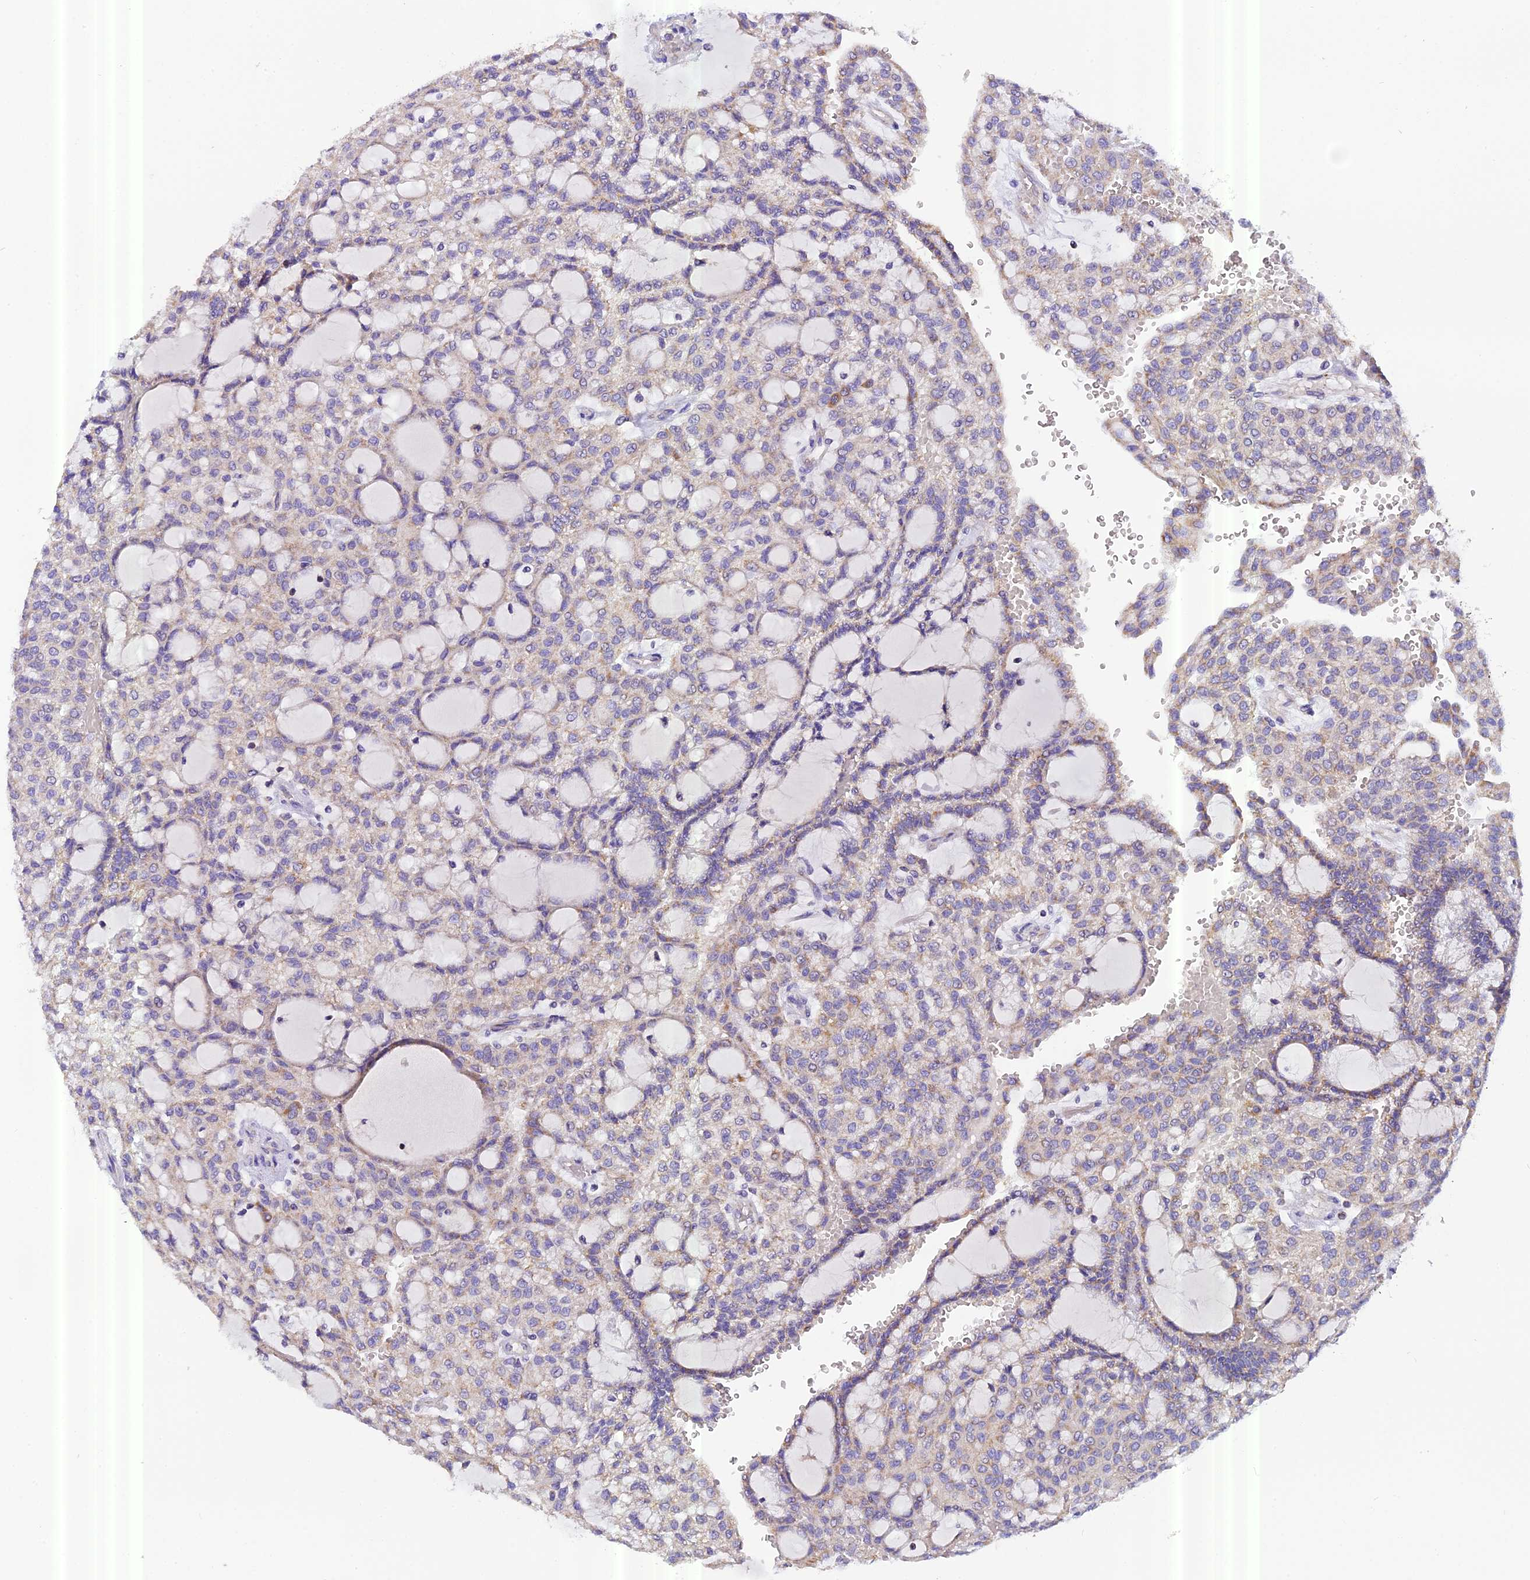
{"staining": {"intensity": "weak", "quantity": "<25%", "location": "cytoplasmic/membranous"}, "tissue": "renal cancer", "cell_type": "Tumor cells", "image_type": "cancer", "snomed": [{"axis": "morphology", "description": "Adenocarcinoma, NOS"}, {"axis": "topography", "description": "Kidney"}], "caption": "IHC image of neoplastic tissue: renal adenocarcinoma stained with DAB (3,3'-diaminobenzidine) demonstrates no significant protein staining in tumor cells. (Stains: DAB (3,3'-diaminobenzidine) immunohistochemistry (IHC) with hematoxylin counter stain, Microscopy: brightfield microscopy at high magnification).", "gene": "MGME1", "patient": {"sex": "male", "age": 63}}